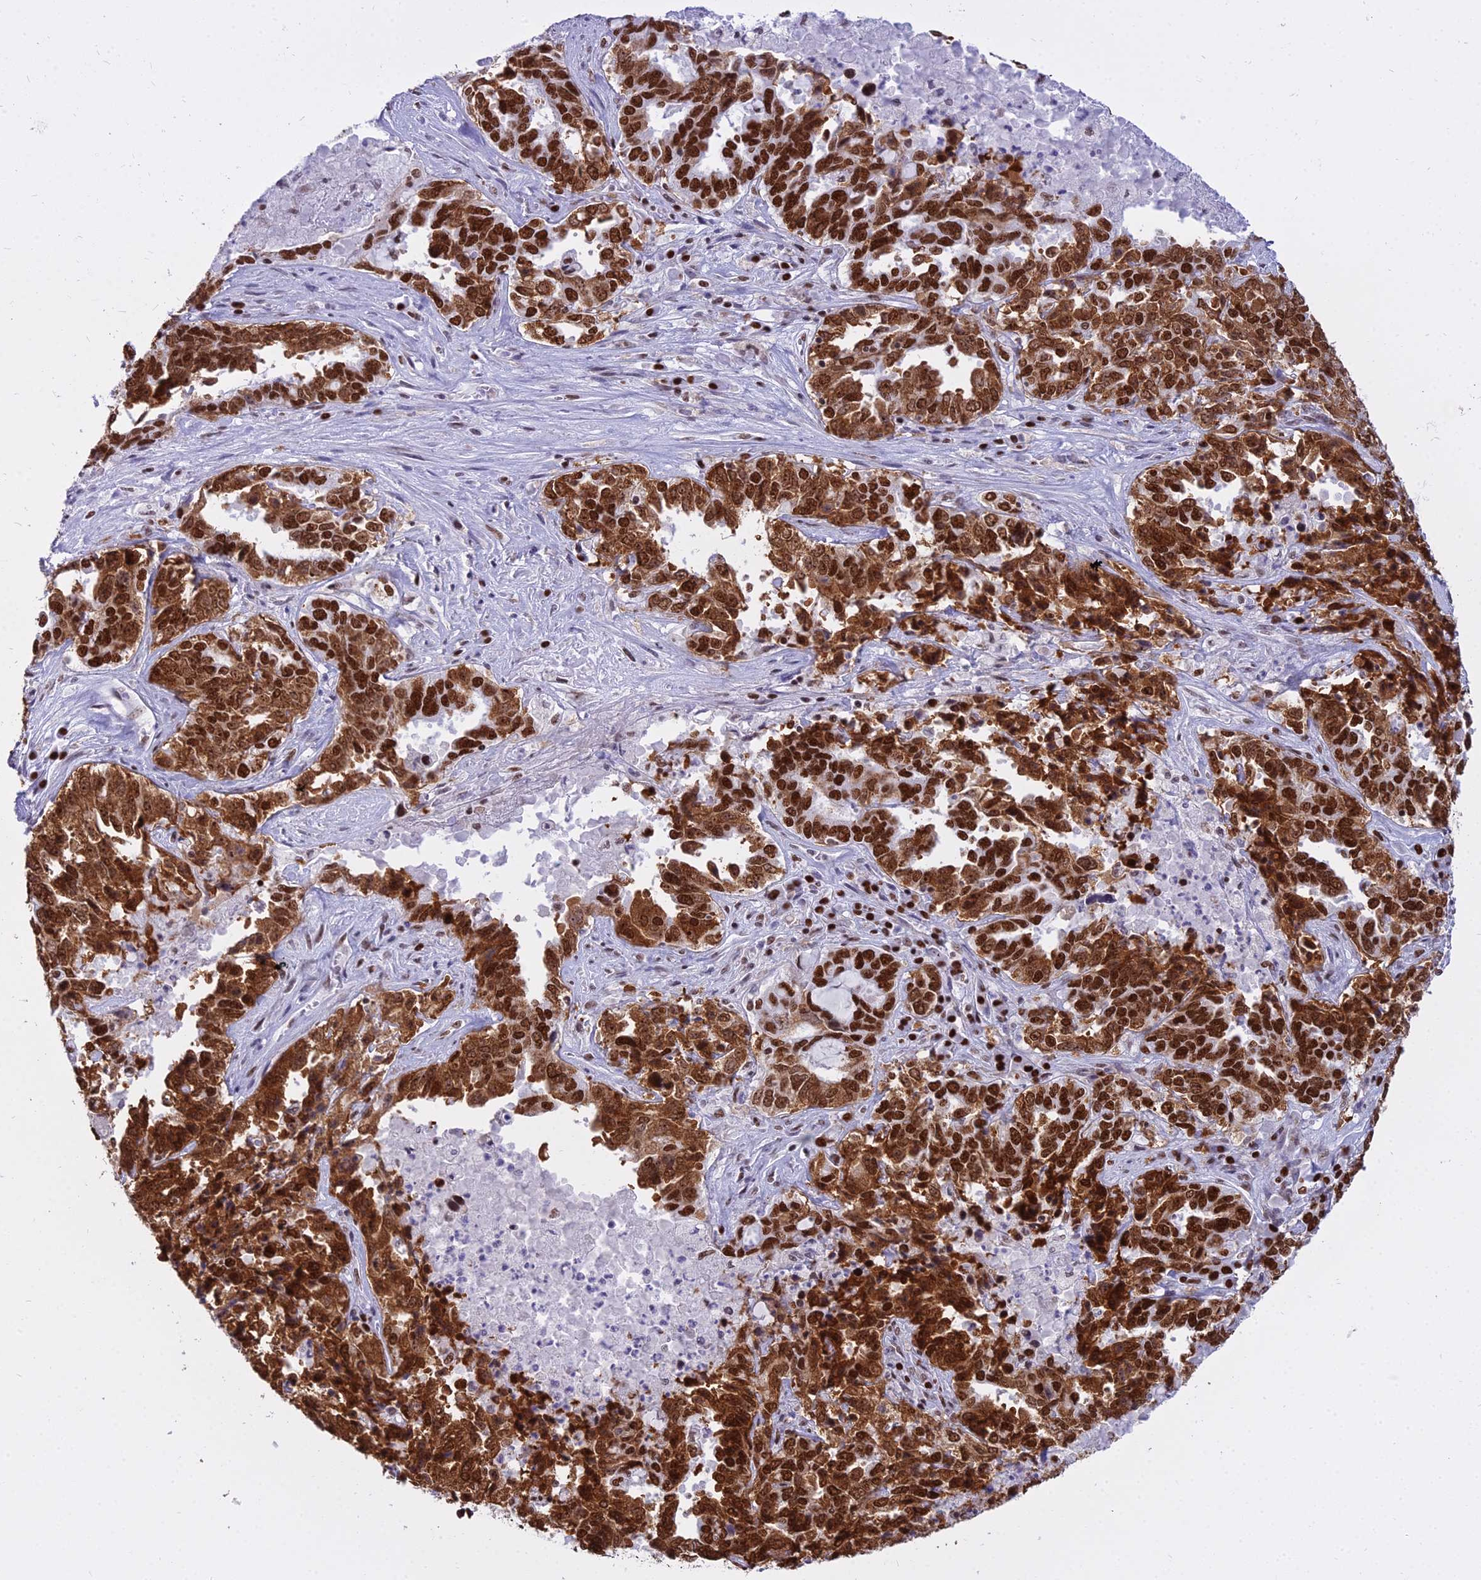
{"staining": {"intensity": "strong", "quantity": ">75%", "location": "nuclear"}, "tissue": "ovarian cancer", "cell_type": "Tumor cells", "image_type": "cancer", "snomed": [{"axis": "morphology", "description": "Carcinoma, endometroid"}, {"axis": "topography", "description": "Ovary"}], "caption": "Human ovarian cancer (endometroid carcinoma) stained for a protein (brown) shows strong nuclear positive positivity in approximately >75% of tumor cells.", "gene": "PARP1", "patient": {"sex": "female", "age": 62}}